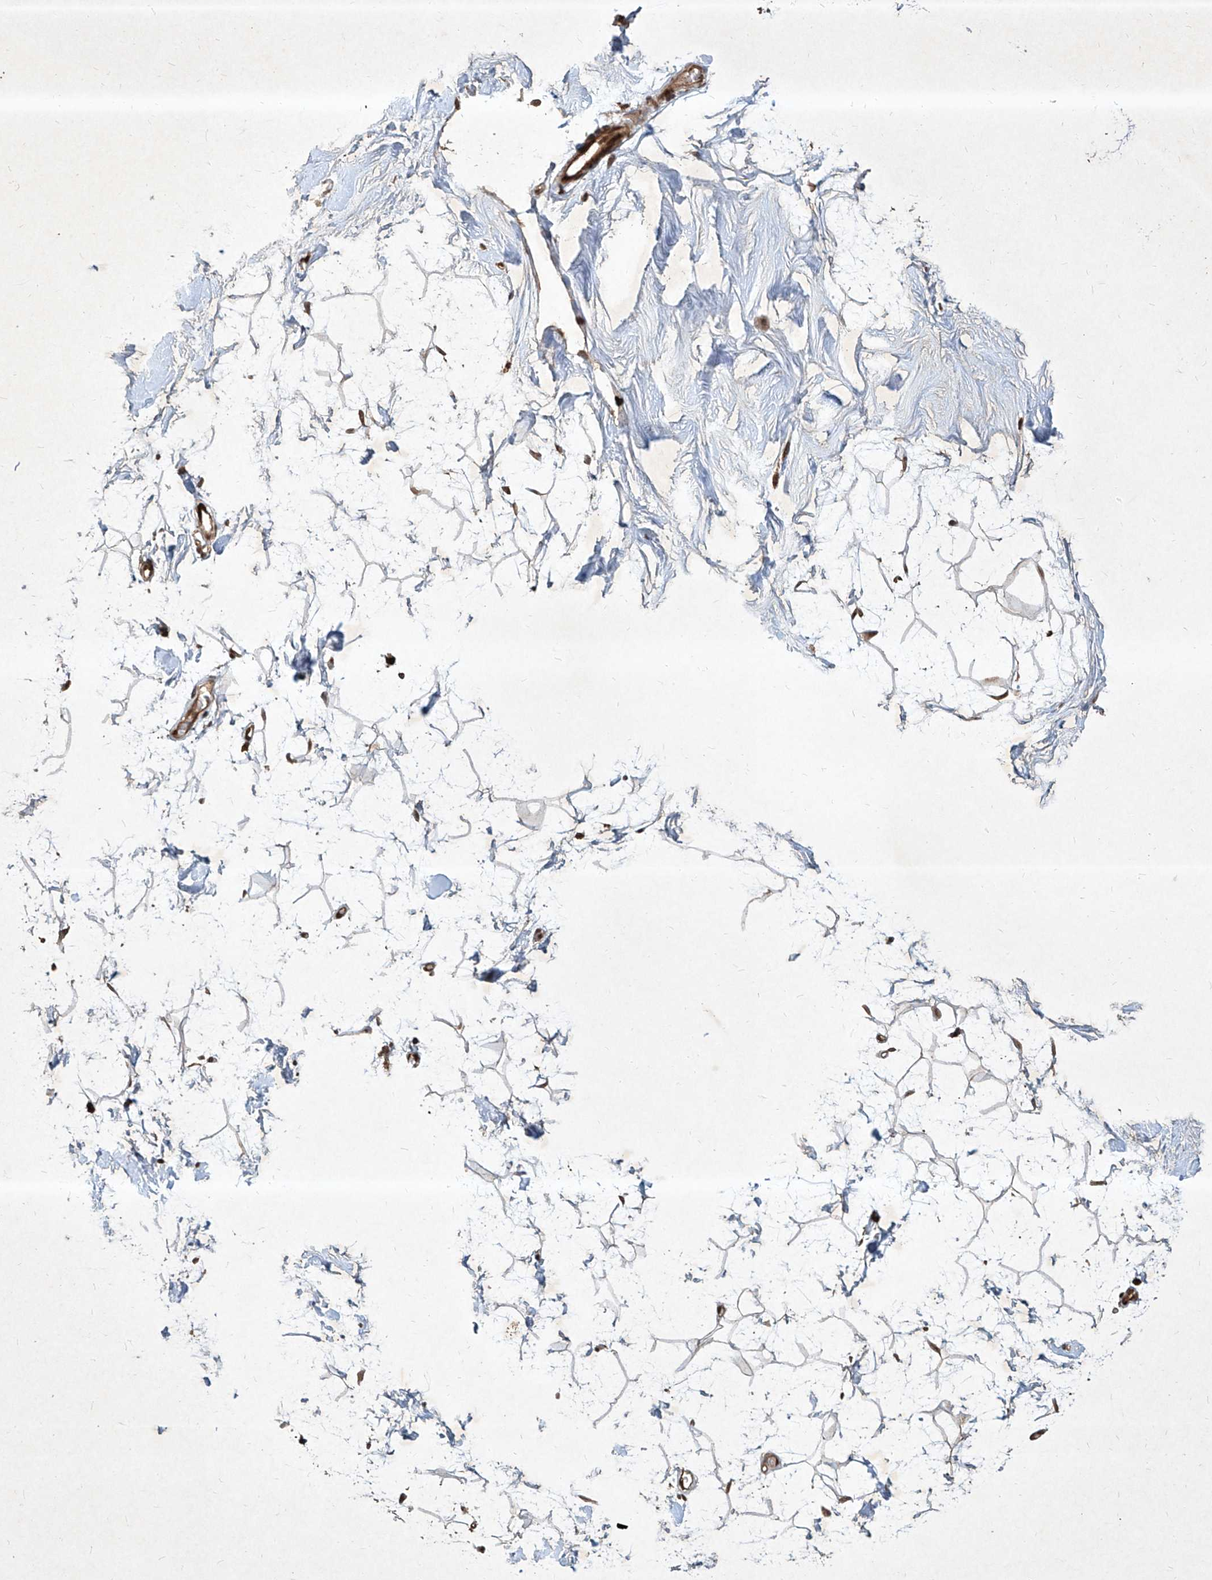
{"staining": {"intensity": "moderate", "quantity": "25%-75%", "location": "cytoplasmic/membranous"}, "tissue": "breast", "cell_type": "Adipocytes", "image_type": "normal", "snomed": [{"axis": "morphology", "description": "Normal tissue, NOS"}, {"axis": "topography", "description": "Breast"}], "caption": "An image of breast stained for a protein exhibits moderate cytoplasmic/membranous brown staining in adipocytes. The staining was performed using DAB to visualize the protein expression in brown, while the nuclei were stained in blue with hematoxylin (Magnification: 20x).", "gene": "MAGED2", "patient": {"sex": "female", "age": 26}}